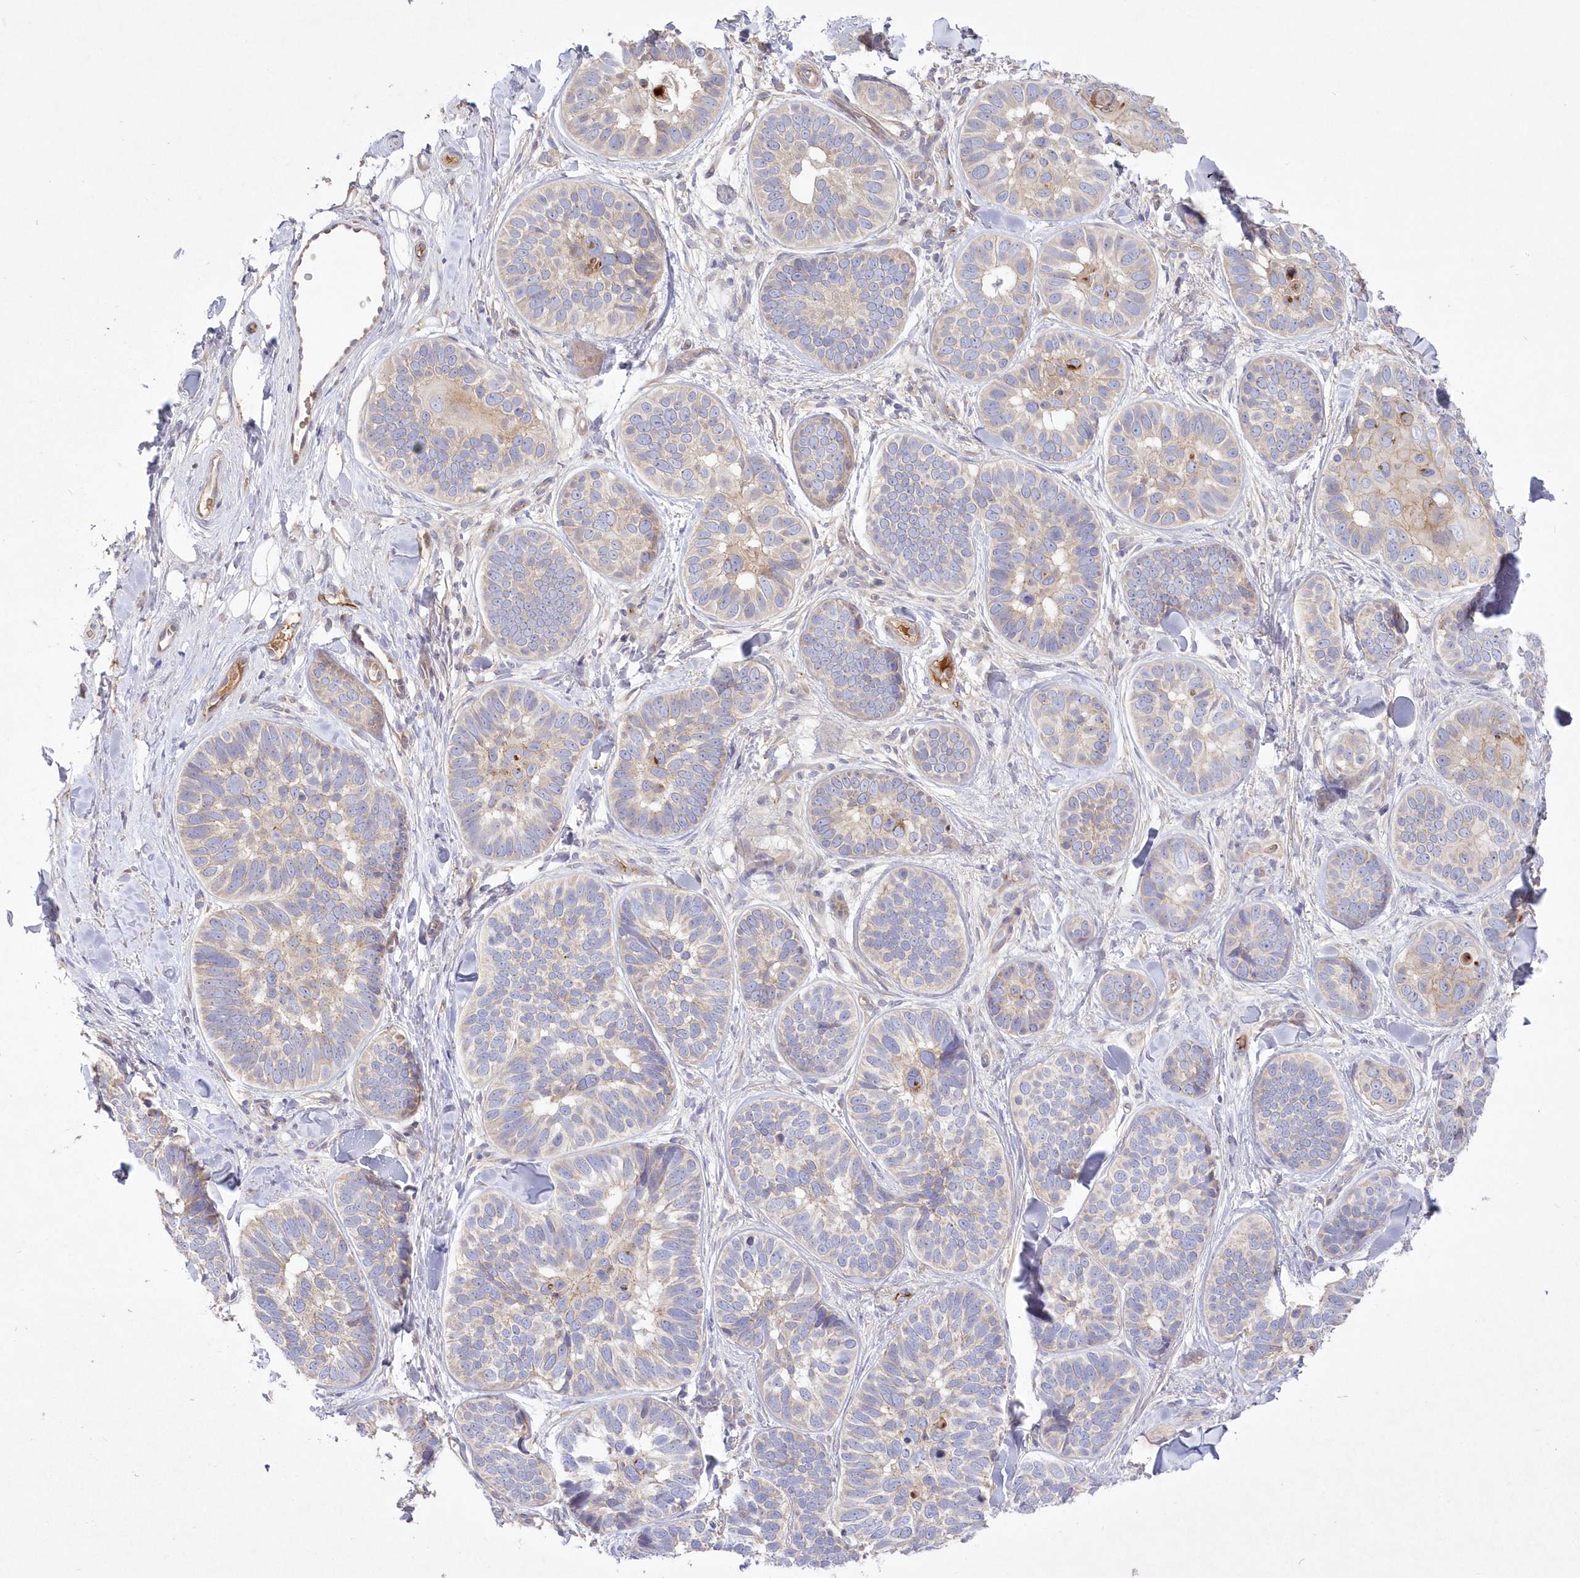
{"staining": {"intensity": "weak", "quantity": "25%-75%", "location": "cytoplasmic/membranous"}, "tissue": "skin cancer", "cell_type": "Tumor cells", "image_type": "cancer", "snomed": [{"axis": "morphology", "description": "Basal cell carcinoma"}, {"axis": "topography", "description": "Skin"}], "caption": "Immunohistochemistry histopathology image of skin basal cell carcinoma stained for a protein (brown), which reveals low levels of weak cytoplasmic/membranous positivity in about 25%-75% of tumor cells.", "gene": "WBP1L", "patient": {"sex": "male", "age": 62}}